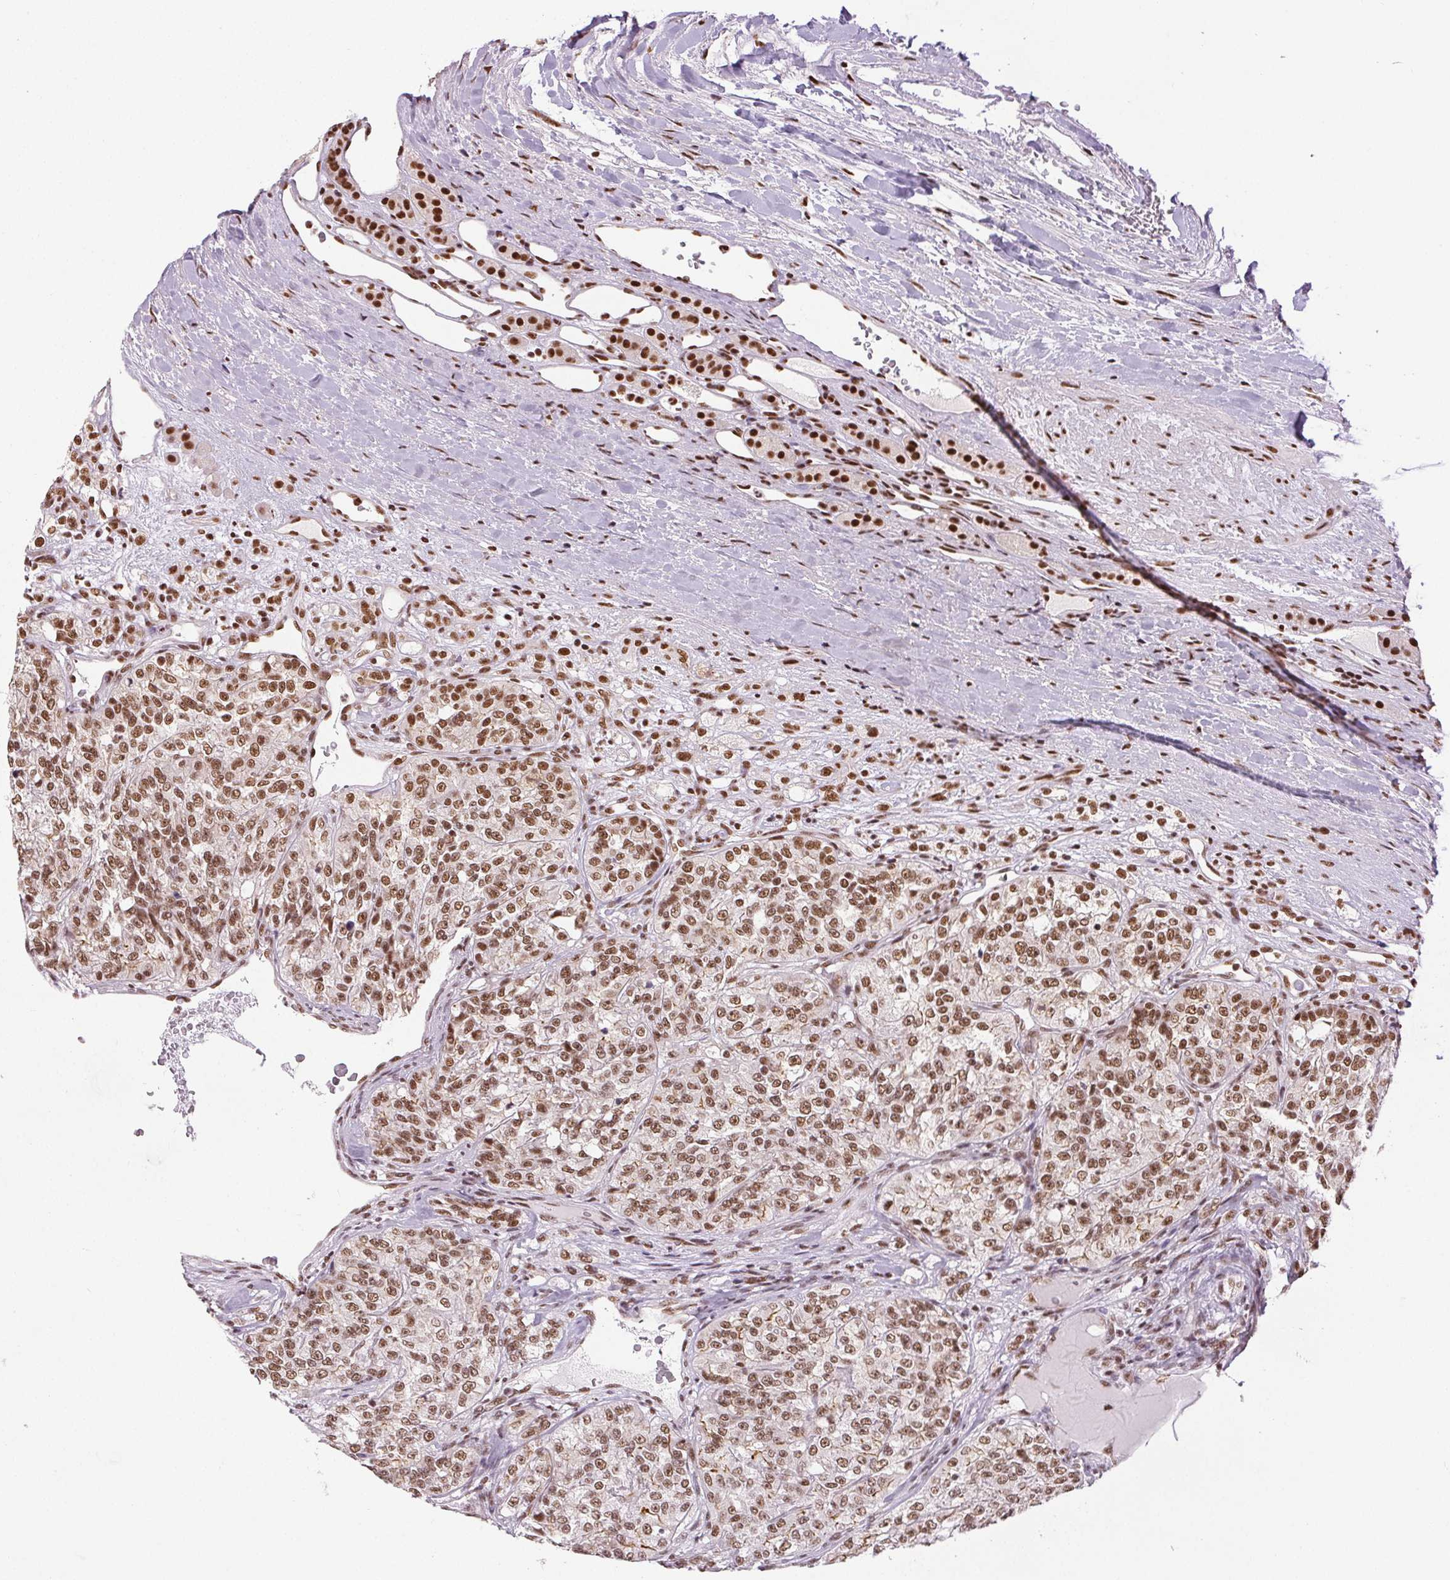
{"staining": {"intensity": "moderate", "quantity": ">75%", "location": "nuclear"}, "tissue": "renal cancer", "cell_type": "Tumor cells", "image_type": "cancer", "snomed": [{"axis": "morphology", "description": "Adenocarcinoma, NOS"}, {"axis": "topography", "description": "Kidney"}], "caption": "Immunohistochemistry (IHC) micrograph of renal adenocarcinoma stained for a protein (brown), which displays medium levels of moderate nuclear positivity in about >75% of tumor cells.", "gene": "IK", "patient": {"sex": "female", "age": 63}}